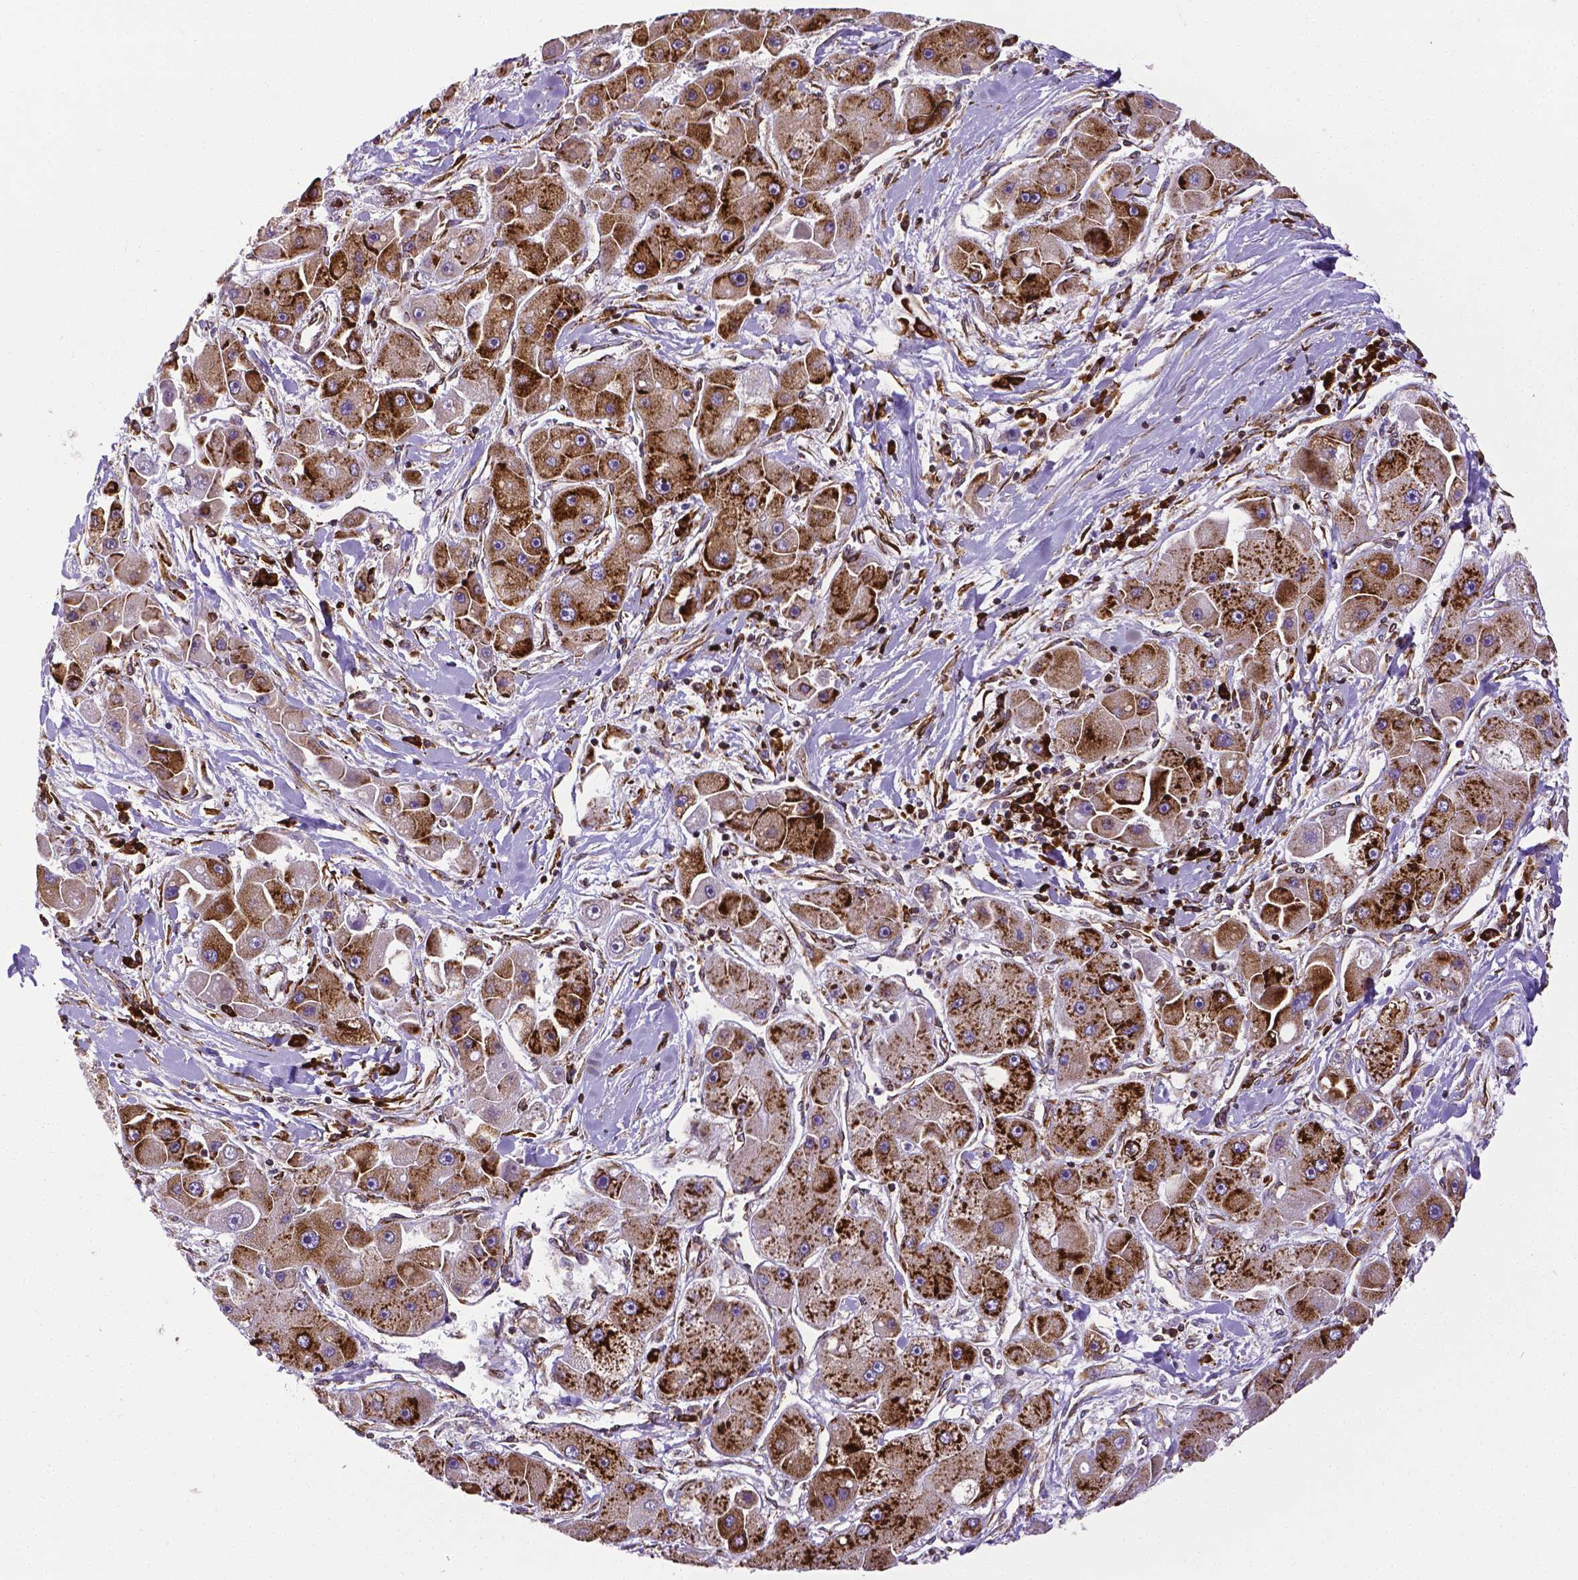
{"staining": {"intensity": "strong", "quantity": ">75%", "location": "cytoplasmic/membranous"}, "tissue": "liver cancer", "cell_type": "Tumor cells", "image_type": "cancer", "snomed": [{"axis": "morphology", "description": "Carcinoma, Hepatocellular, NOS"}, {"axis": "topography", "description": "Liver"}], "caption": "Immunohistochemistry histopathology image of neoplastic tissue: human hepatocellular carcinoma (liver) stained using immunohistochemistry (IHC) demonstrates high levels of strong protein expression localized specifically in the cytoplasmic/membranous of tumor cells, appearing as a cytoplasmic/membranous brown color.", "gene": "MTDH", "patient": {"sex": "male", "age": 24}}